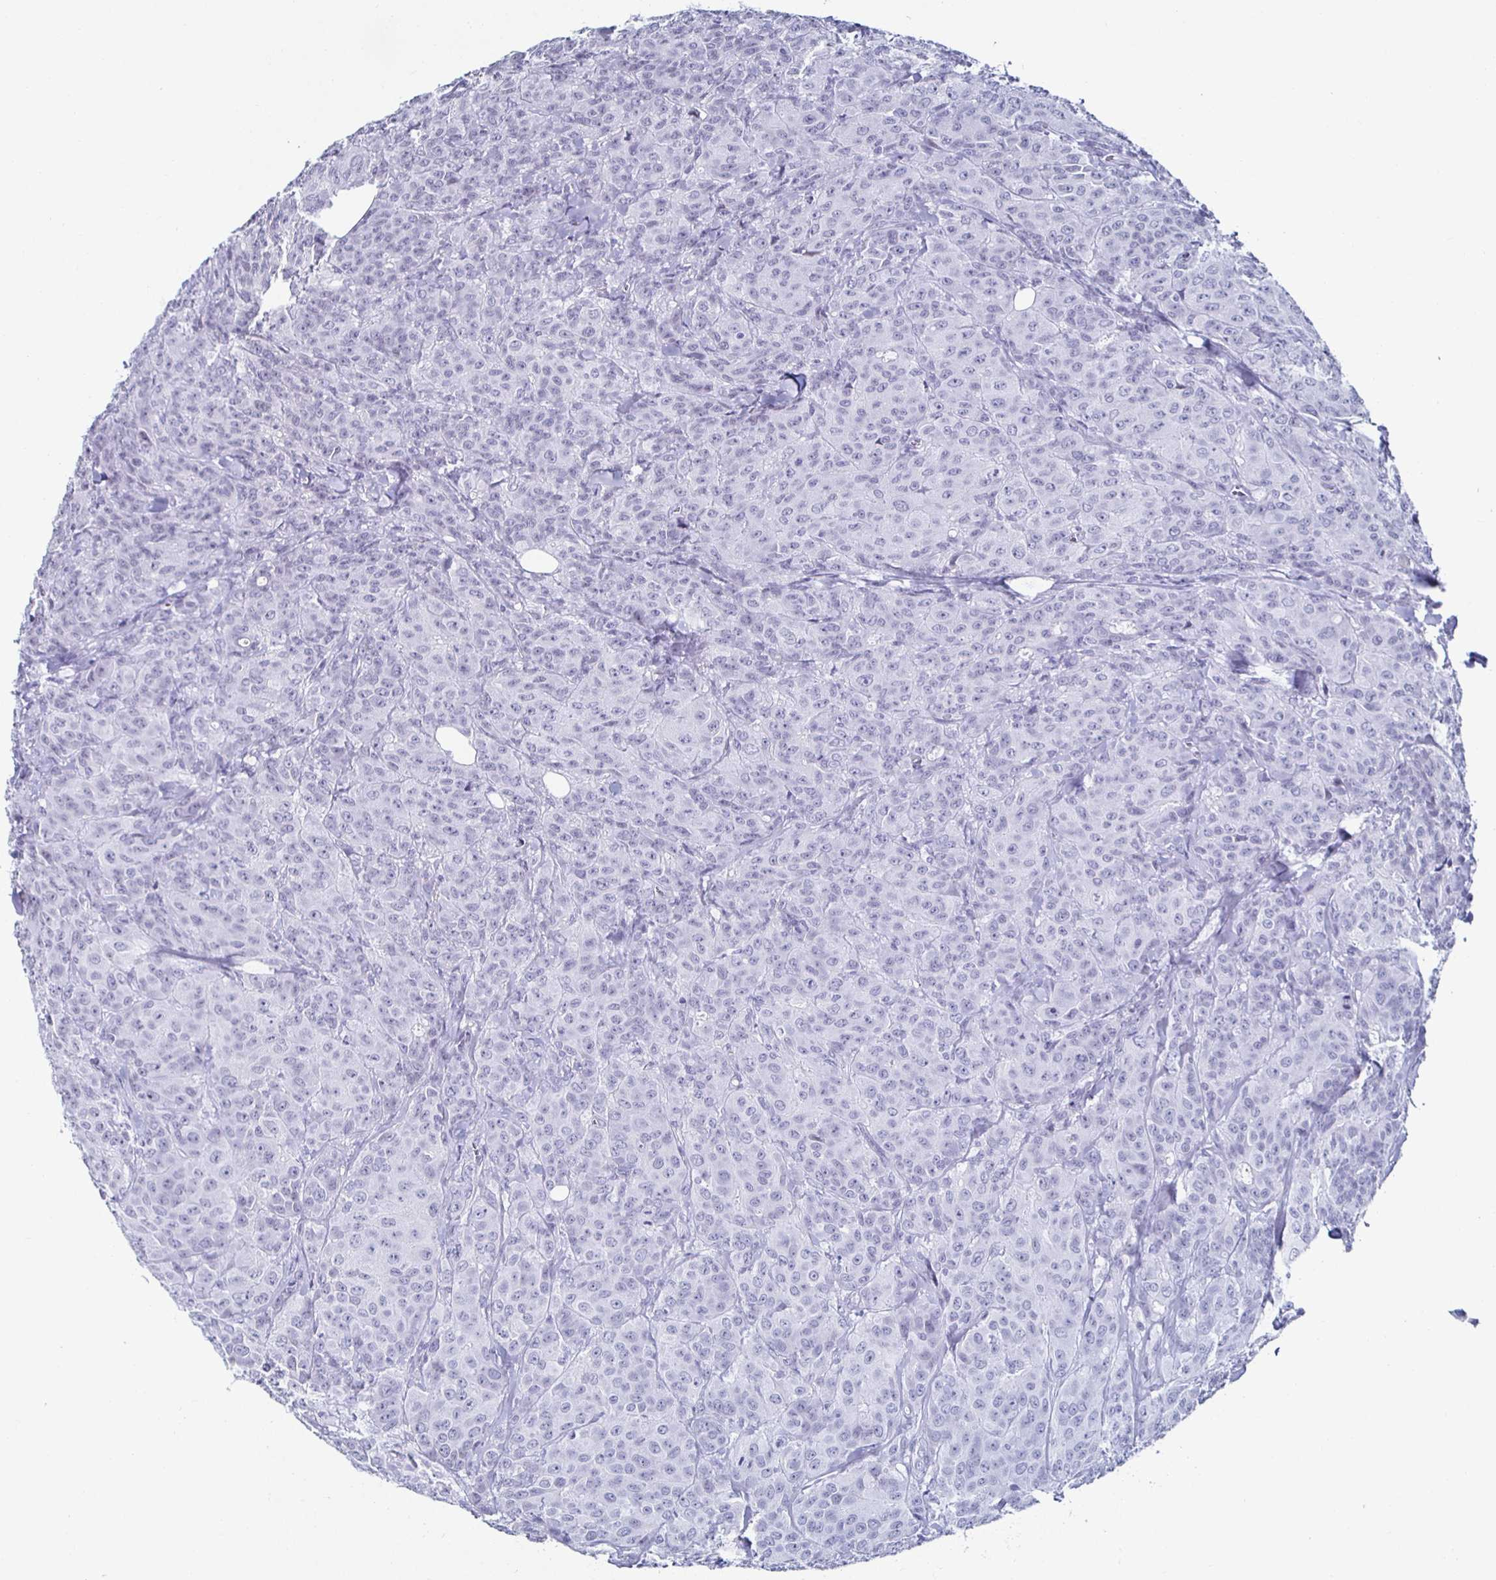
{"staining": {"intensity": "negative", "quantity": "none", "location": "none"}, "tissue": "breast cancer", "cell_type": "Tumor cells", "image_type": "cancer", "snomed": [{"axis": "morphology", "description": "Normal tissue, NOS"}, {"axis": "morphology", "description": "Duct carcinoma"}, {"axis": "topography", "description": "Breast"}], "caption": "A high-resolution image shows immunohistochemistry (IHC) staining of infiltrating ductal carcinoma (breast), which demonstrates no significant expression in tumor cells.", "gene": "KRT4", "patient": {"sex": "female", "age": 43}}